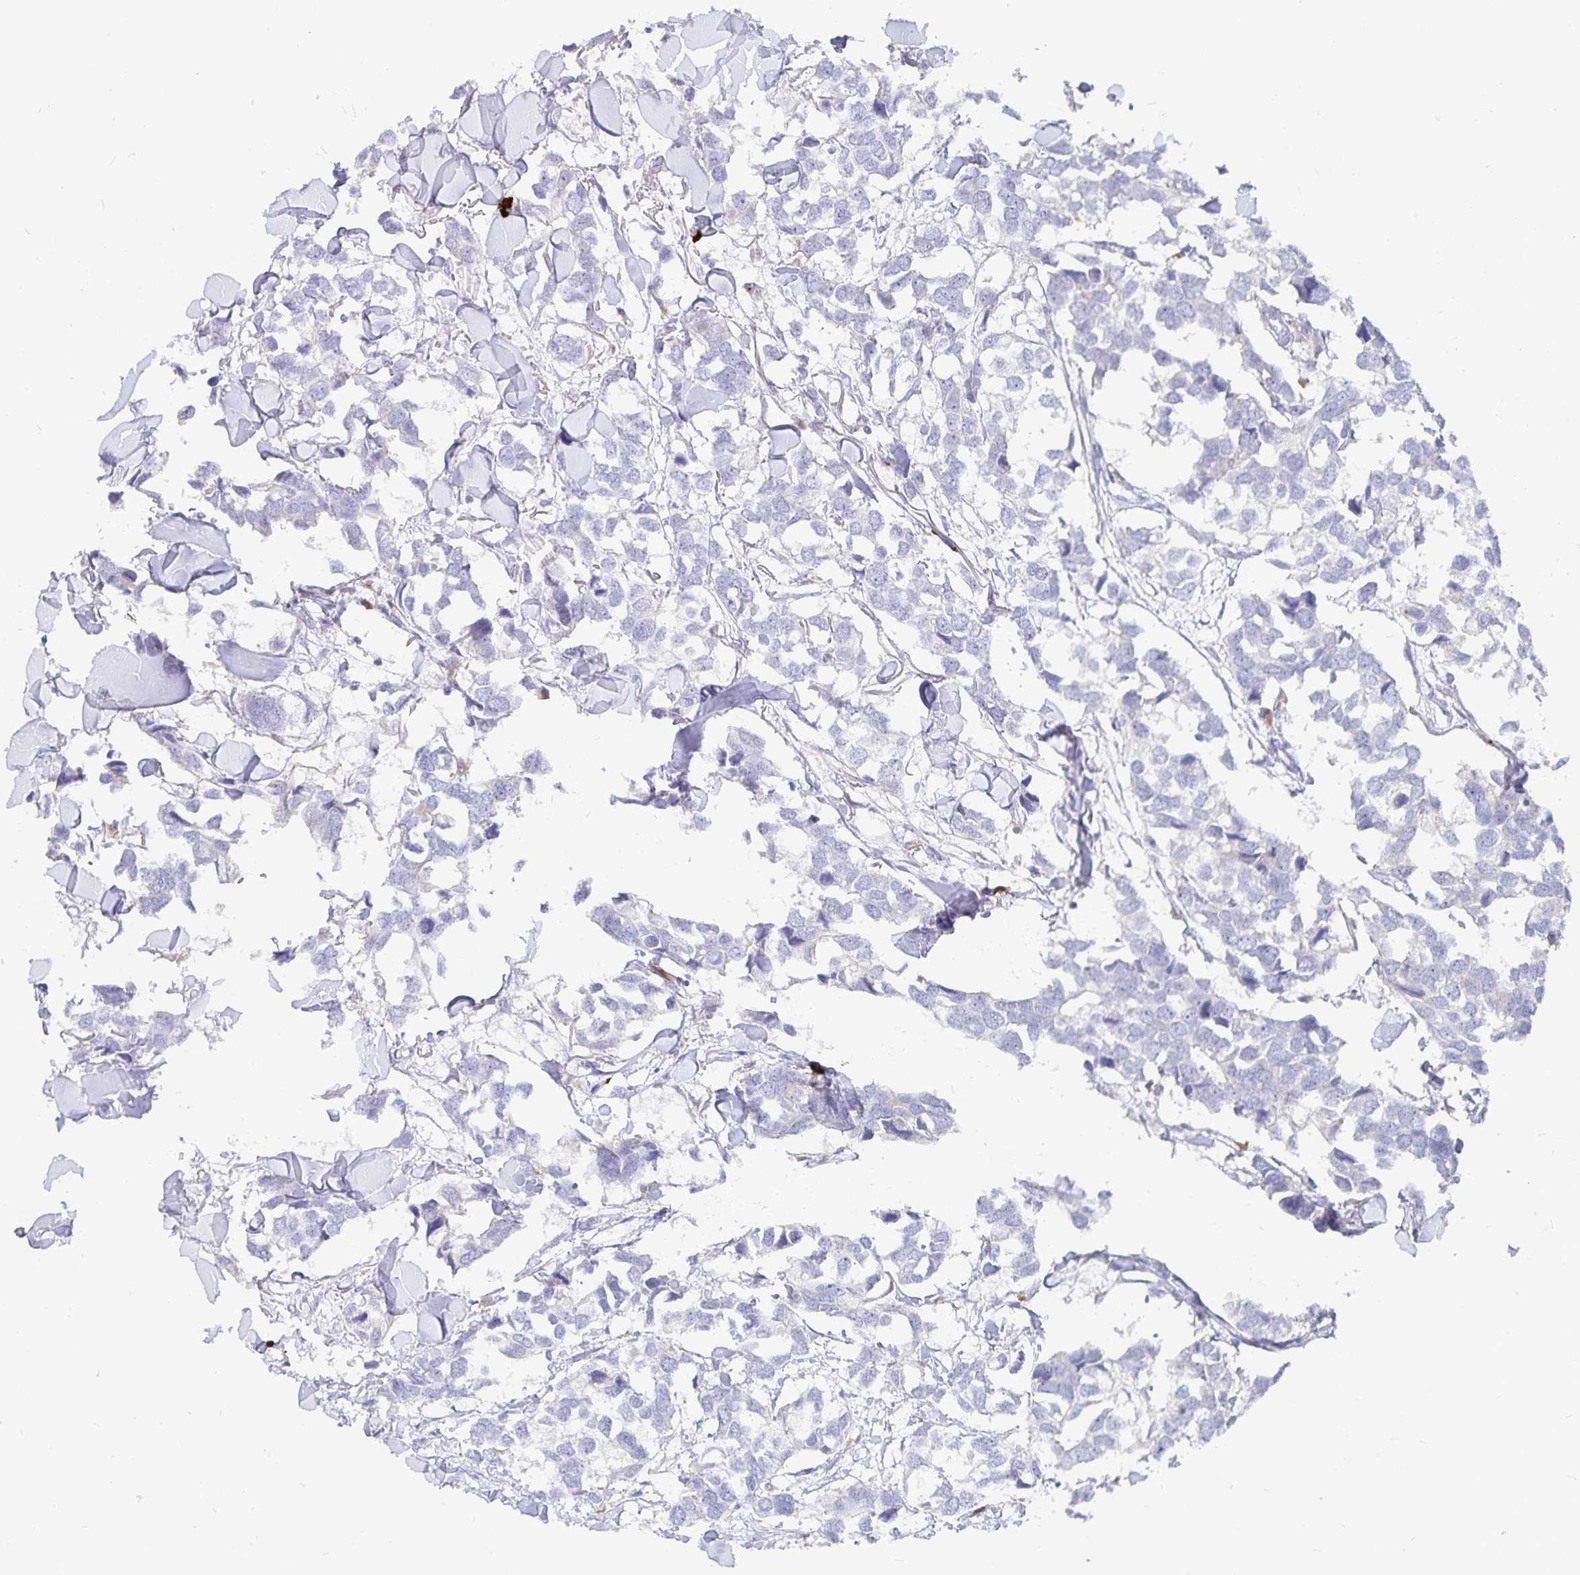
{"staining": {"intensity": "negative", "quantity": "none", "location": "none"}, "tissue": "breast cancer", "cell_type": "Tumor cells", "image_type": "cancer", "snomed": [{"axis": "morphology", "description": "Duct carcinoma"}, {"axis": "topography", "description": "Breast"}], "caption": "Tumor cells show no significant protein staining in breast intraductal carcinoma.", "gene": "PKHD1", "patient": {"sex": "female", "age": 83}}